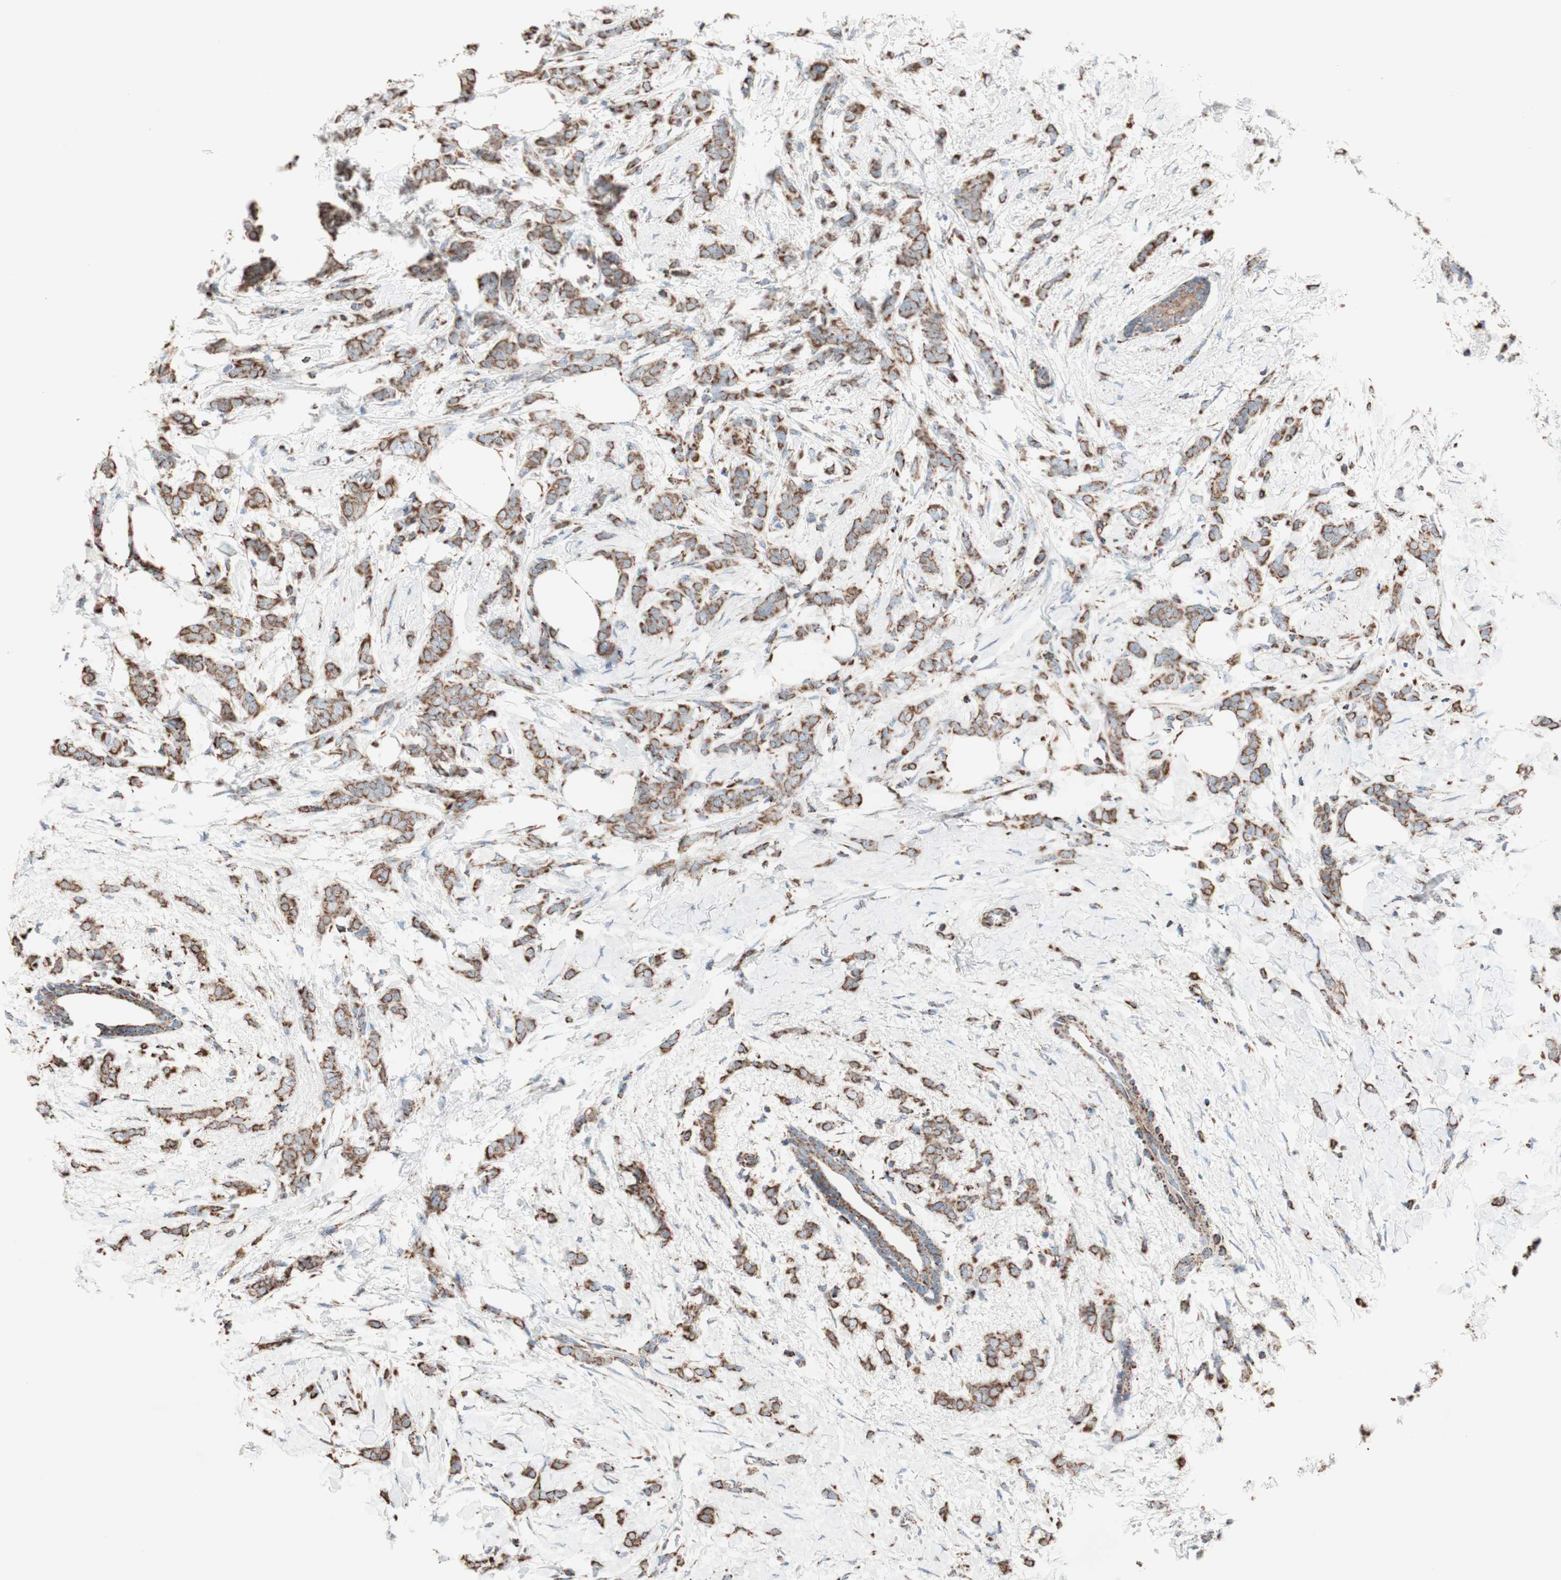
{"staining": {"intensity": "strong", "quantity": ">75%", "location": "cytoplasmic/membranous"}, "tissue": "breast cancer", "cell_type": "Tumor cells", "image_type": "cancer", "snomed": [{"axis": "morphology", "description": "Lobular carcinoma, in situ"}, {"axis": "morphology", "description": "Lobular carcinoma"}, {"axis": "topography", "description": "Breast"}], "caption": "Protein staining demonstrates strong cytoplasmic/membranous expression in about >75% of tumor cells in breast lobular carcinoma in situ.", "gene": "PCSK4", "patient": {"sex": "female", "age": 41}}